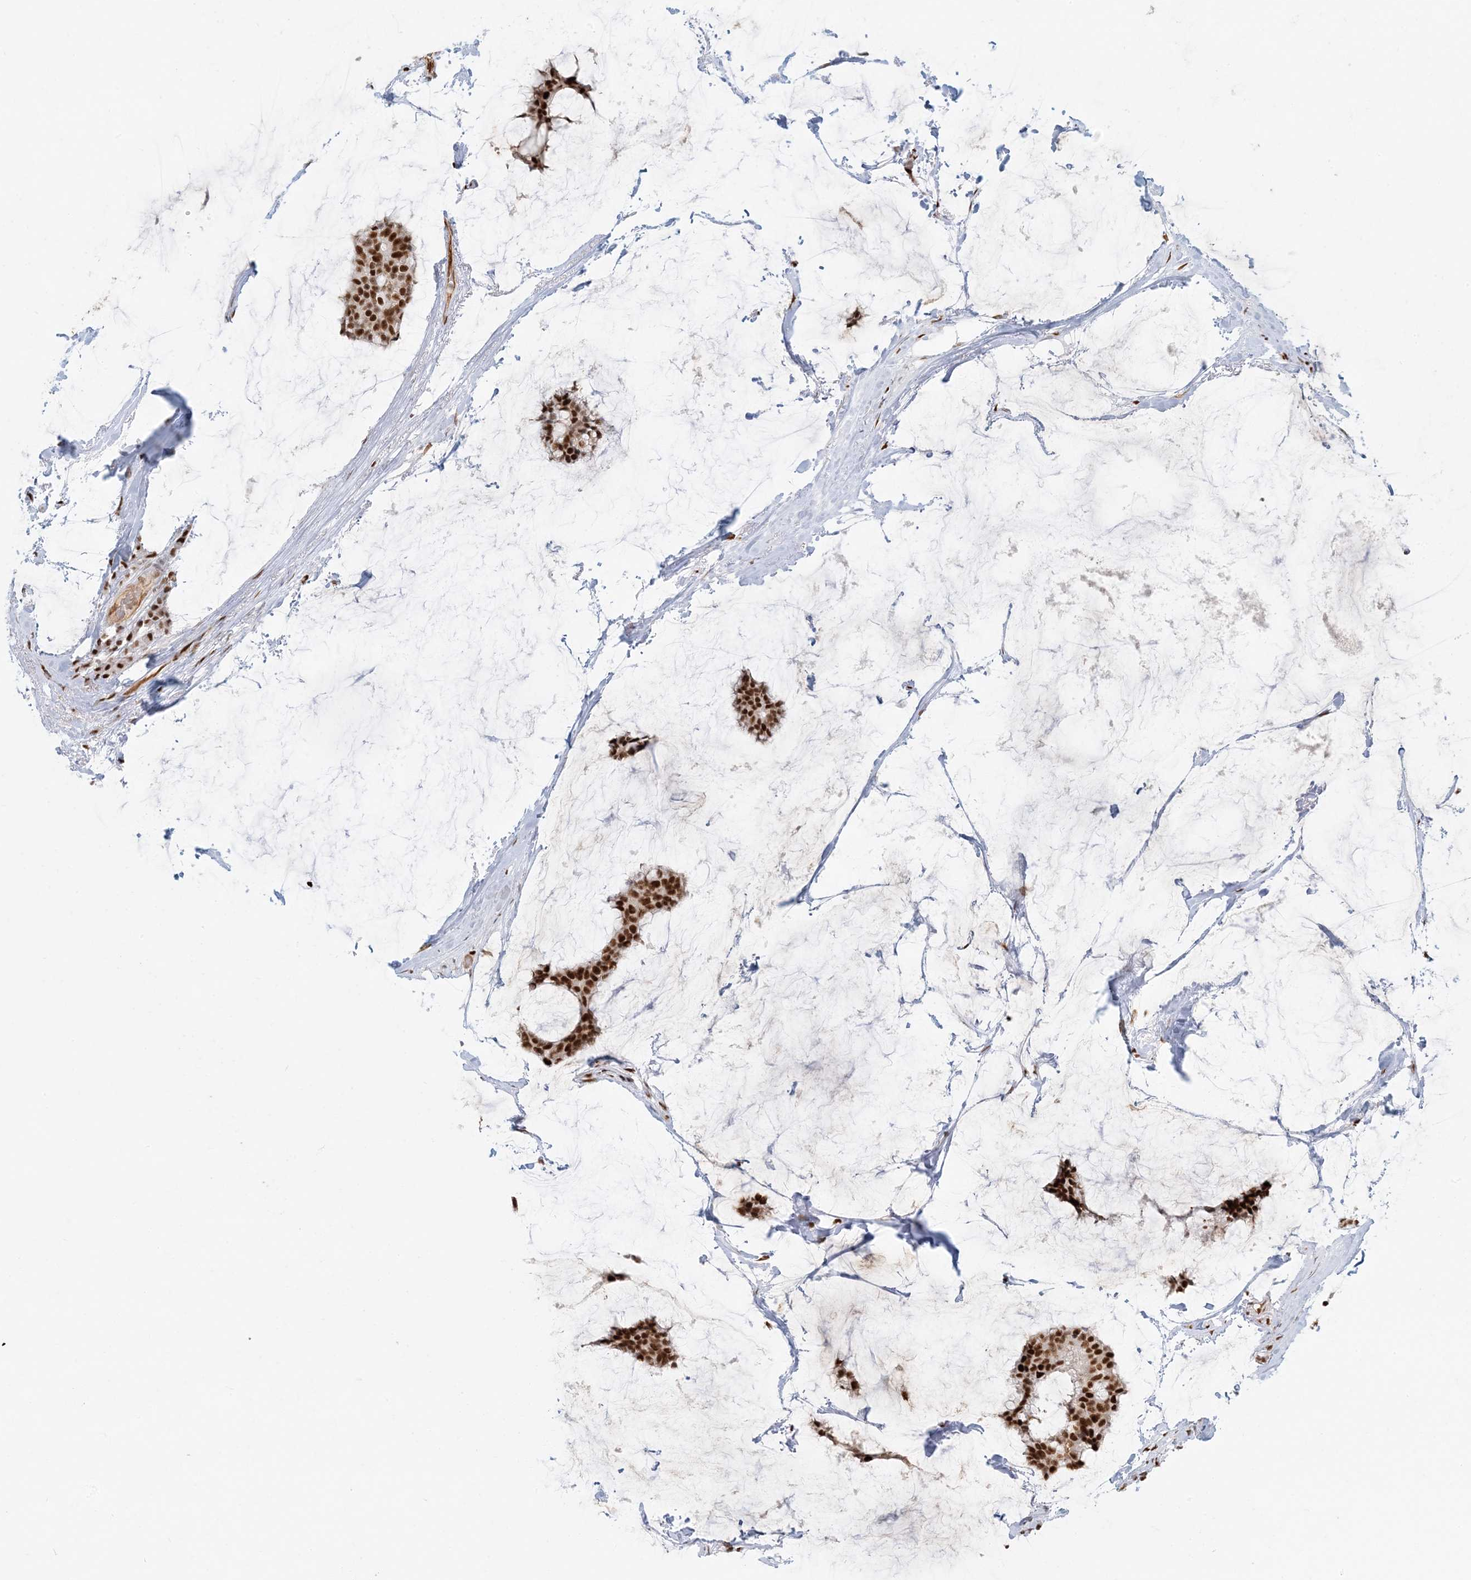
{"staining": {"intensity": "strong", "quantity": ">75%", "location": "nuclear"}, "tissue": "breast cancer", "cell_type": "Tumor cells", "image_type": "cancer", "snomed": [{"axis": "morphology", "description": "Duct carcinoma"}, {"axis": "topography", "description": "Breast"}], "caption": "DAB immunohistochemical staining of intraductal carcinoma (breast) shows strong nuclear protein positivity in approximately >75% of tumor cells. (Stains: DAB (3,3'-diaminobenzidine) in brown, nuclei in blue, Microscopy: brightfield microscopy at high magnification).", "gene": "CKS2", "patient": {"sex": "female", "age": 93}}